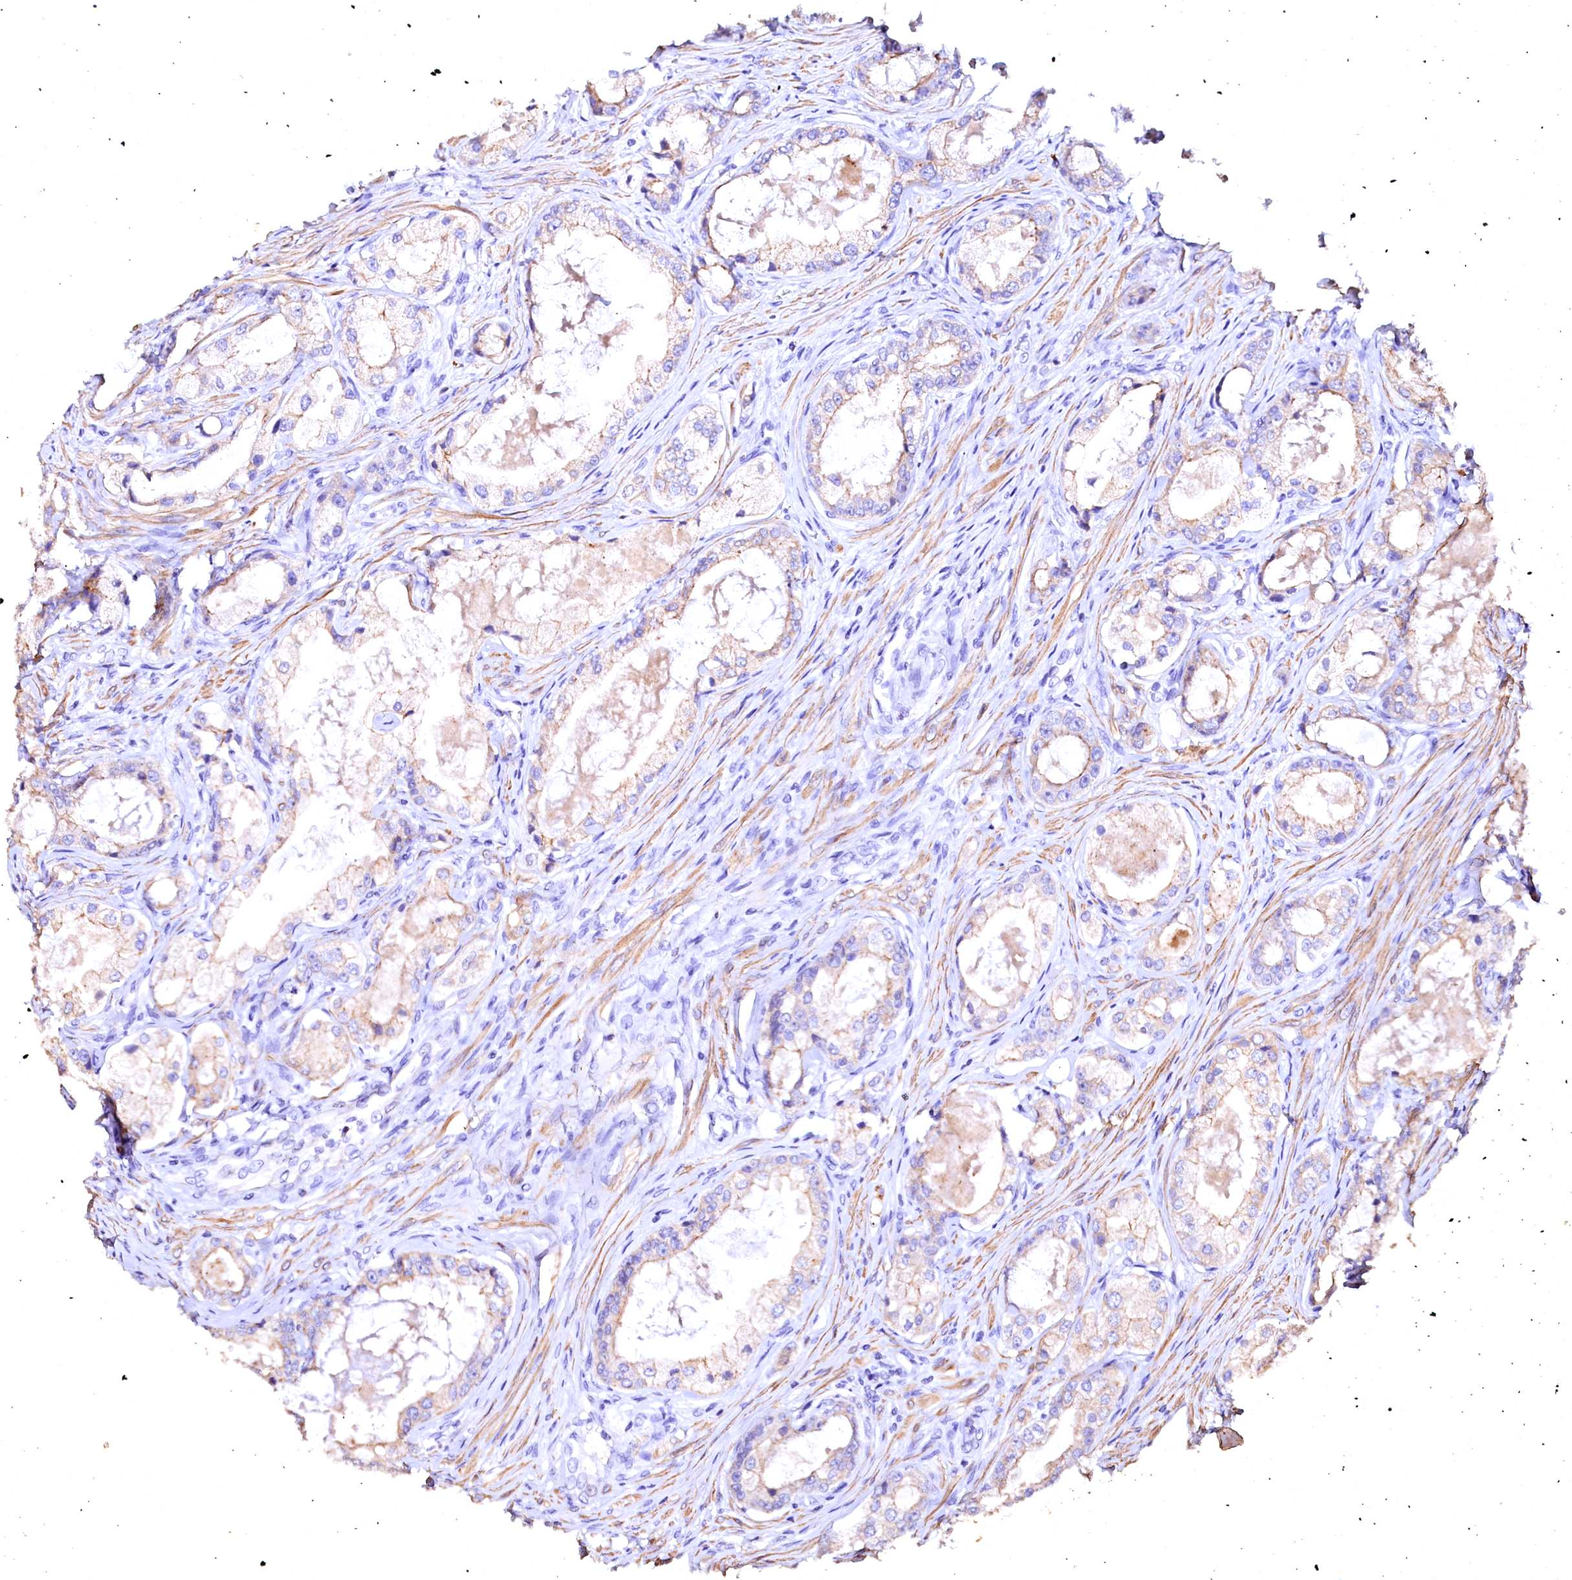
{"staining": {"intensity": "weak", "quantity": "25%-75%", "location": "cytoplasmic/membranous"}, "tissue": "prostate cancer", "cell_type": "Tumor cells", "image_type": "cancer", "snomed": [{"axis": "morphology", "description": "Adenocarcinoma, Low grade"}, {"axis": "topography", "description": "Prostate"}], "caption": "A histopathology image of human prostate cancer stained for a protein shows weak cytoplasmic/membranous brown staining in tumor cells.", "gene": "VPS36", "patient": {"sex": "male", "age": 68}}